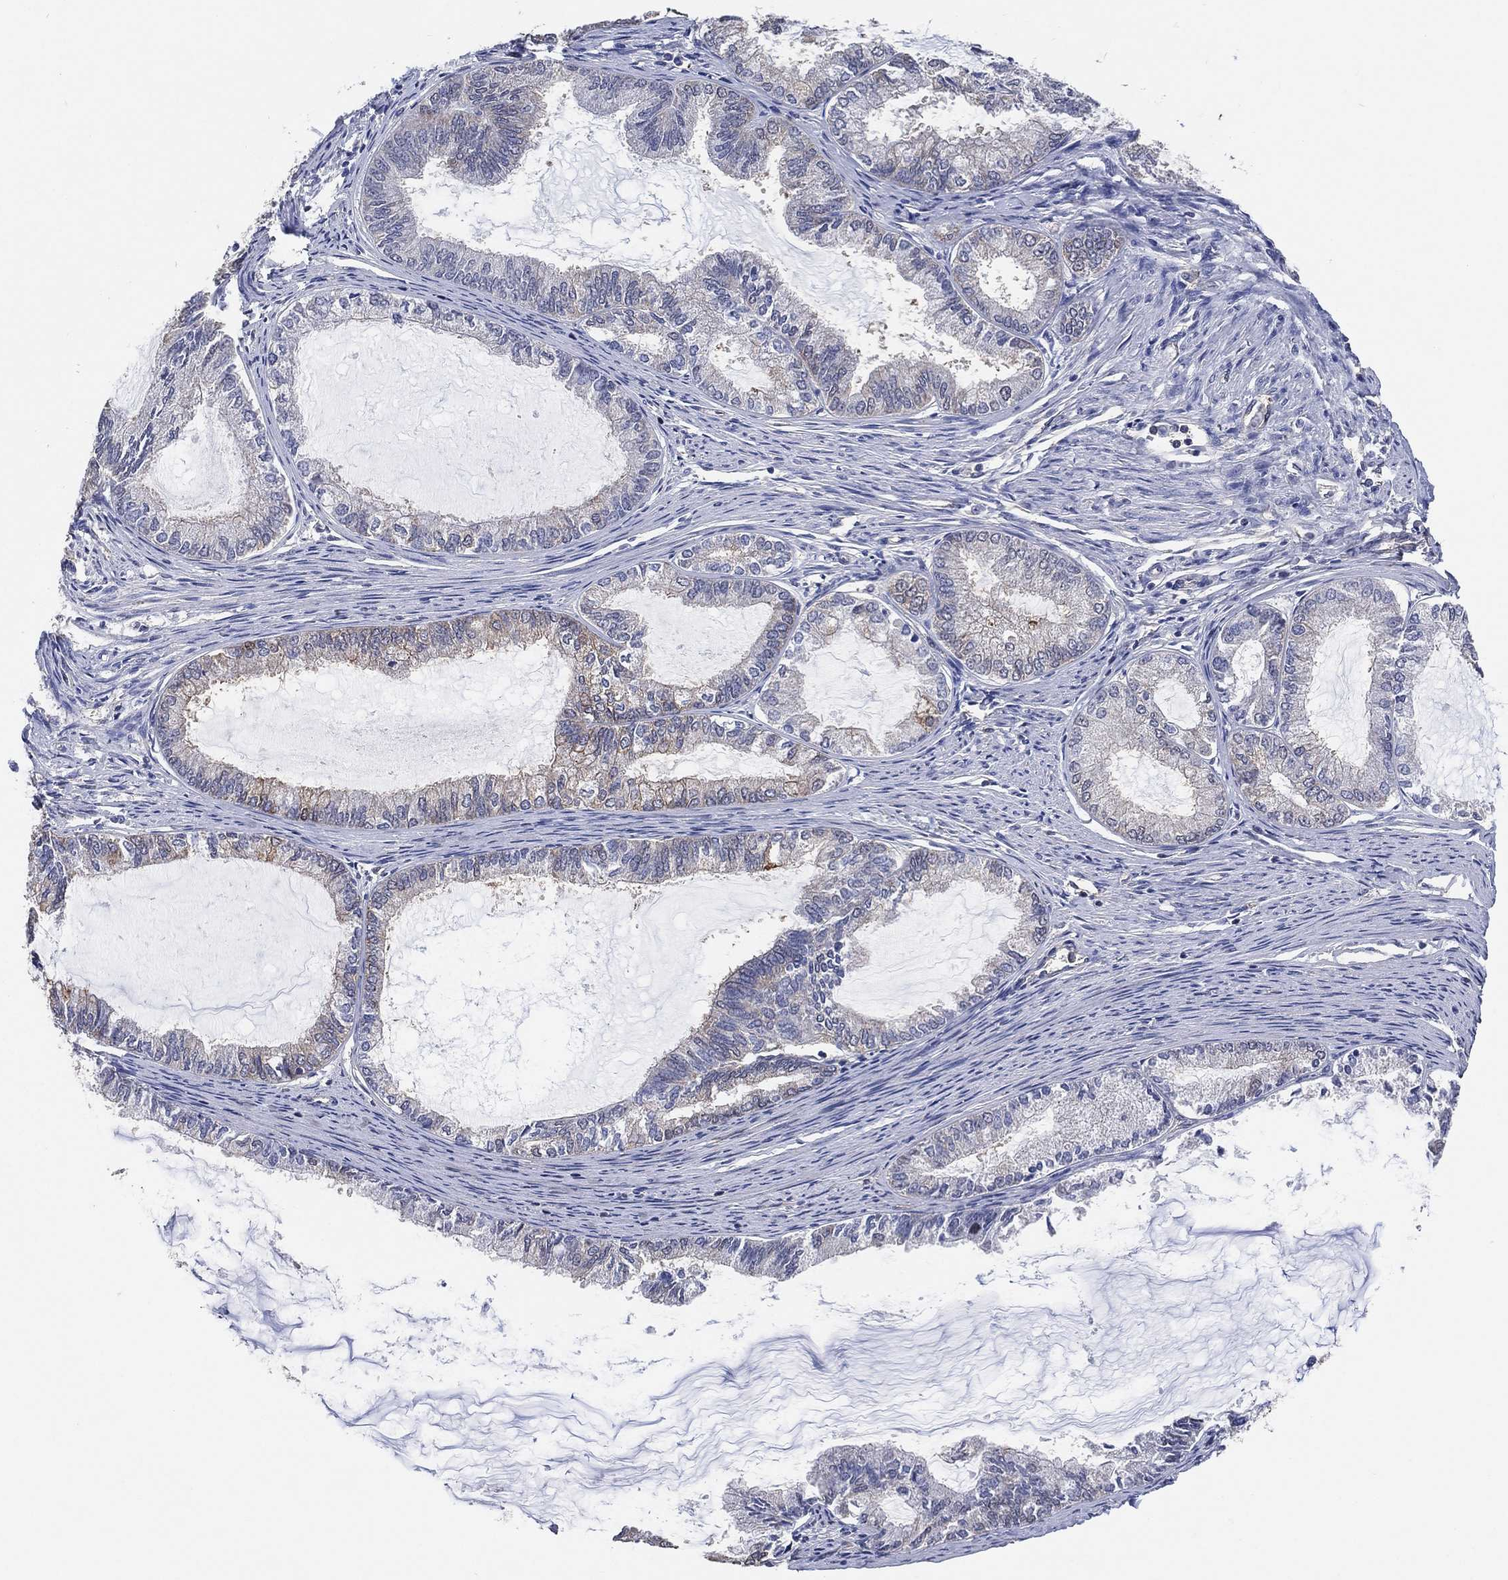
{"staining": {"intensity": "strong", "quantity": "<25%", "location": "cytoplasmic/membranous,nuclear"}, "tissue": "endometrial cancer", "cell_type": "Tumor cells", "image_type": "cancer", "snomed": [{"axis": "morphology", "description": "Adenocarcinoma, NOS"}, {"axis": "topography", "description": "Endometrium"}], "caption": "Tumor cells display medium levels of strong cytoplasmic/membranous and nuclear expression in about <25% of cells in human endometrial cancer (adenocarcinoma). (brown staining indicates protein expression, while blue staining denotes nuclei).", "gene": "KLK5", "patient": {"sex": "female", "age": 86}}